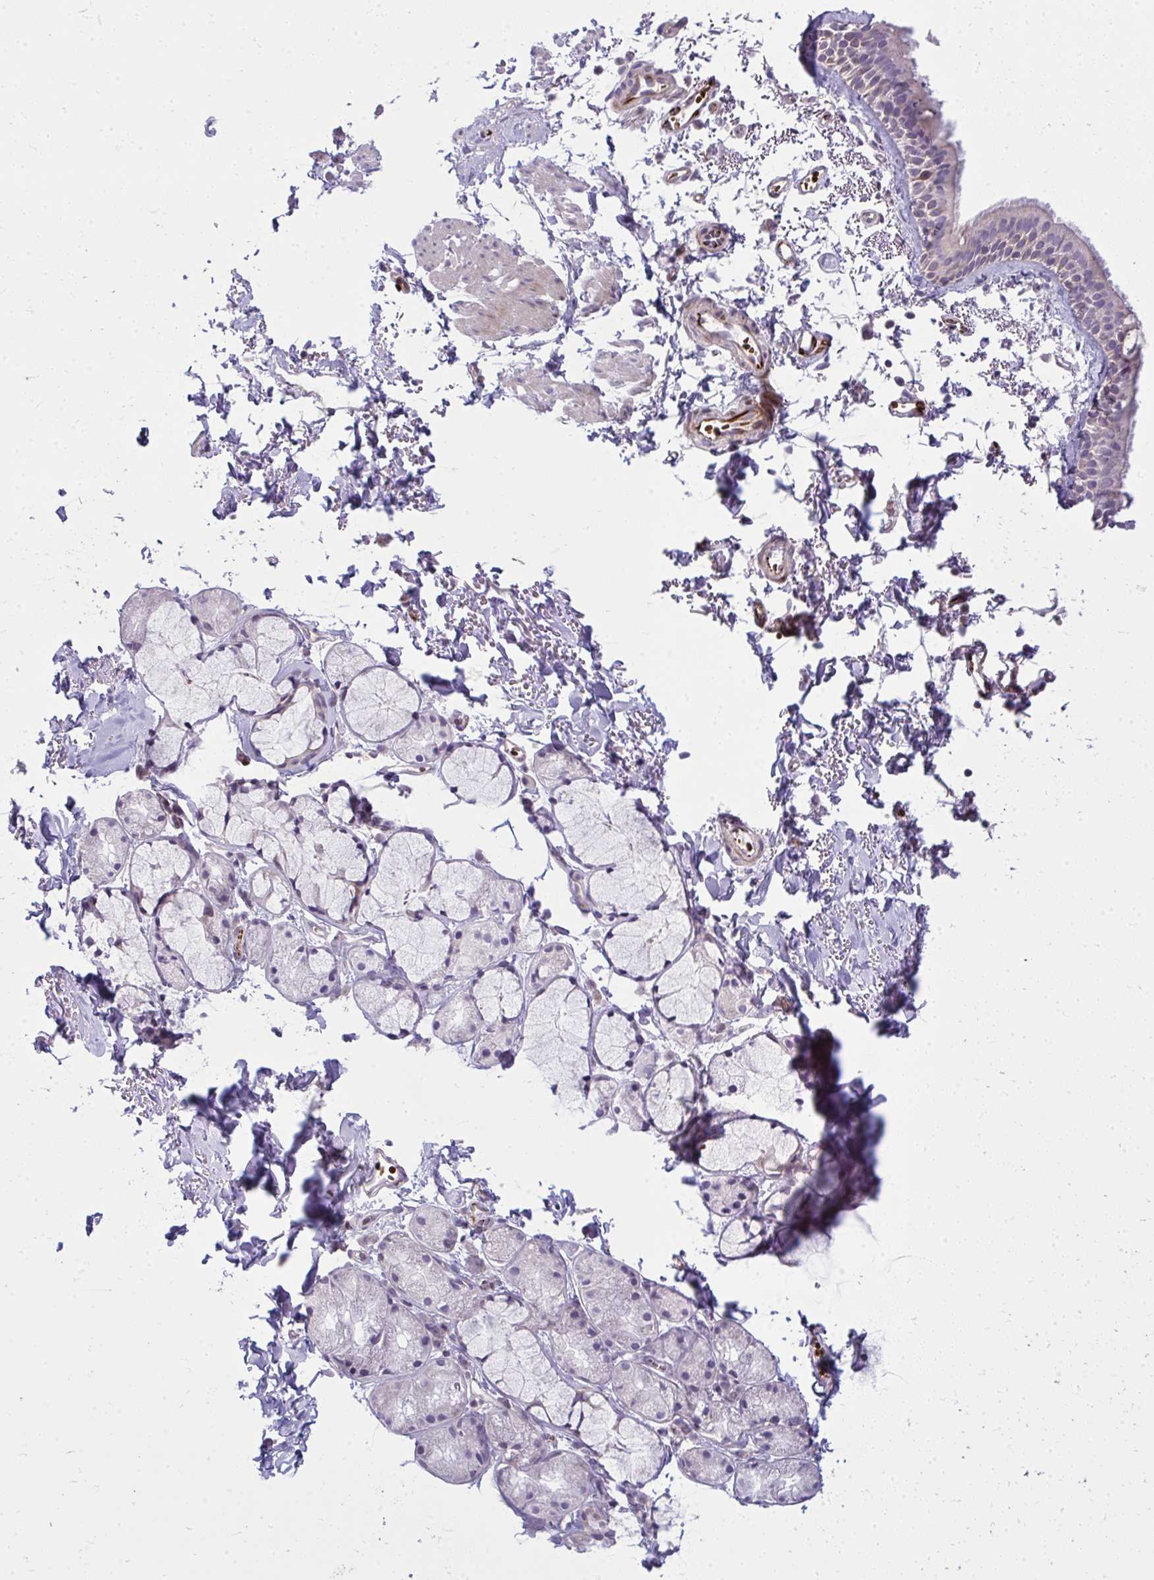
{"staining": {"intensity": "moderate", "quantity": "<25%", "location": "cytoplasmic/membranous"}, "tissue": "bronchus", "cell_type": "Respiratory epithelial cells", "image_type": "normal", "snomed": [{"axis": "morphology", "description": "Normal tissue, NOS"}, {"axis": "topography", "description": "Cartilage tissue"}, {"axis": "topography", "description": "Bronchus"}, {"axis": "topography", "description": "Peripheral nerve tissue"}], "caption": "A histopathology image showing moderate cytoplasmic/membranous positivity in about <25% of respiratory epithelial cells in benign bronchus, as visualized by brown immunohistochemical staining.", "gene": "SLC14A1", "patient": {"sex": "female", "age": 59}}